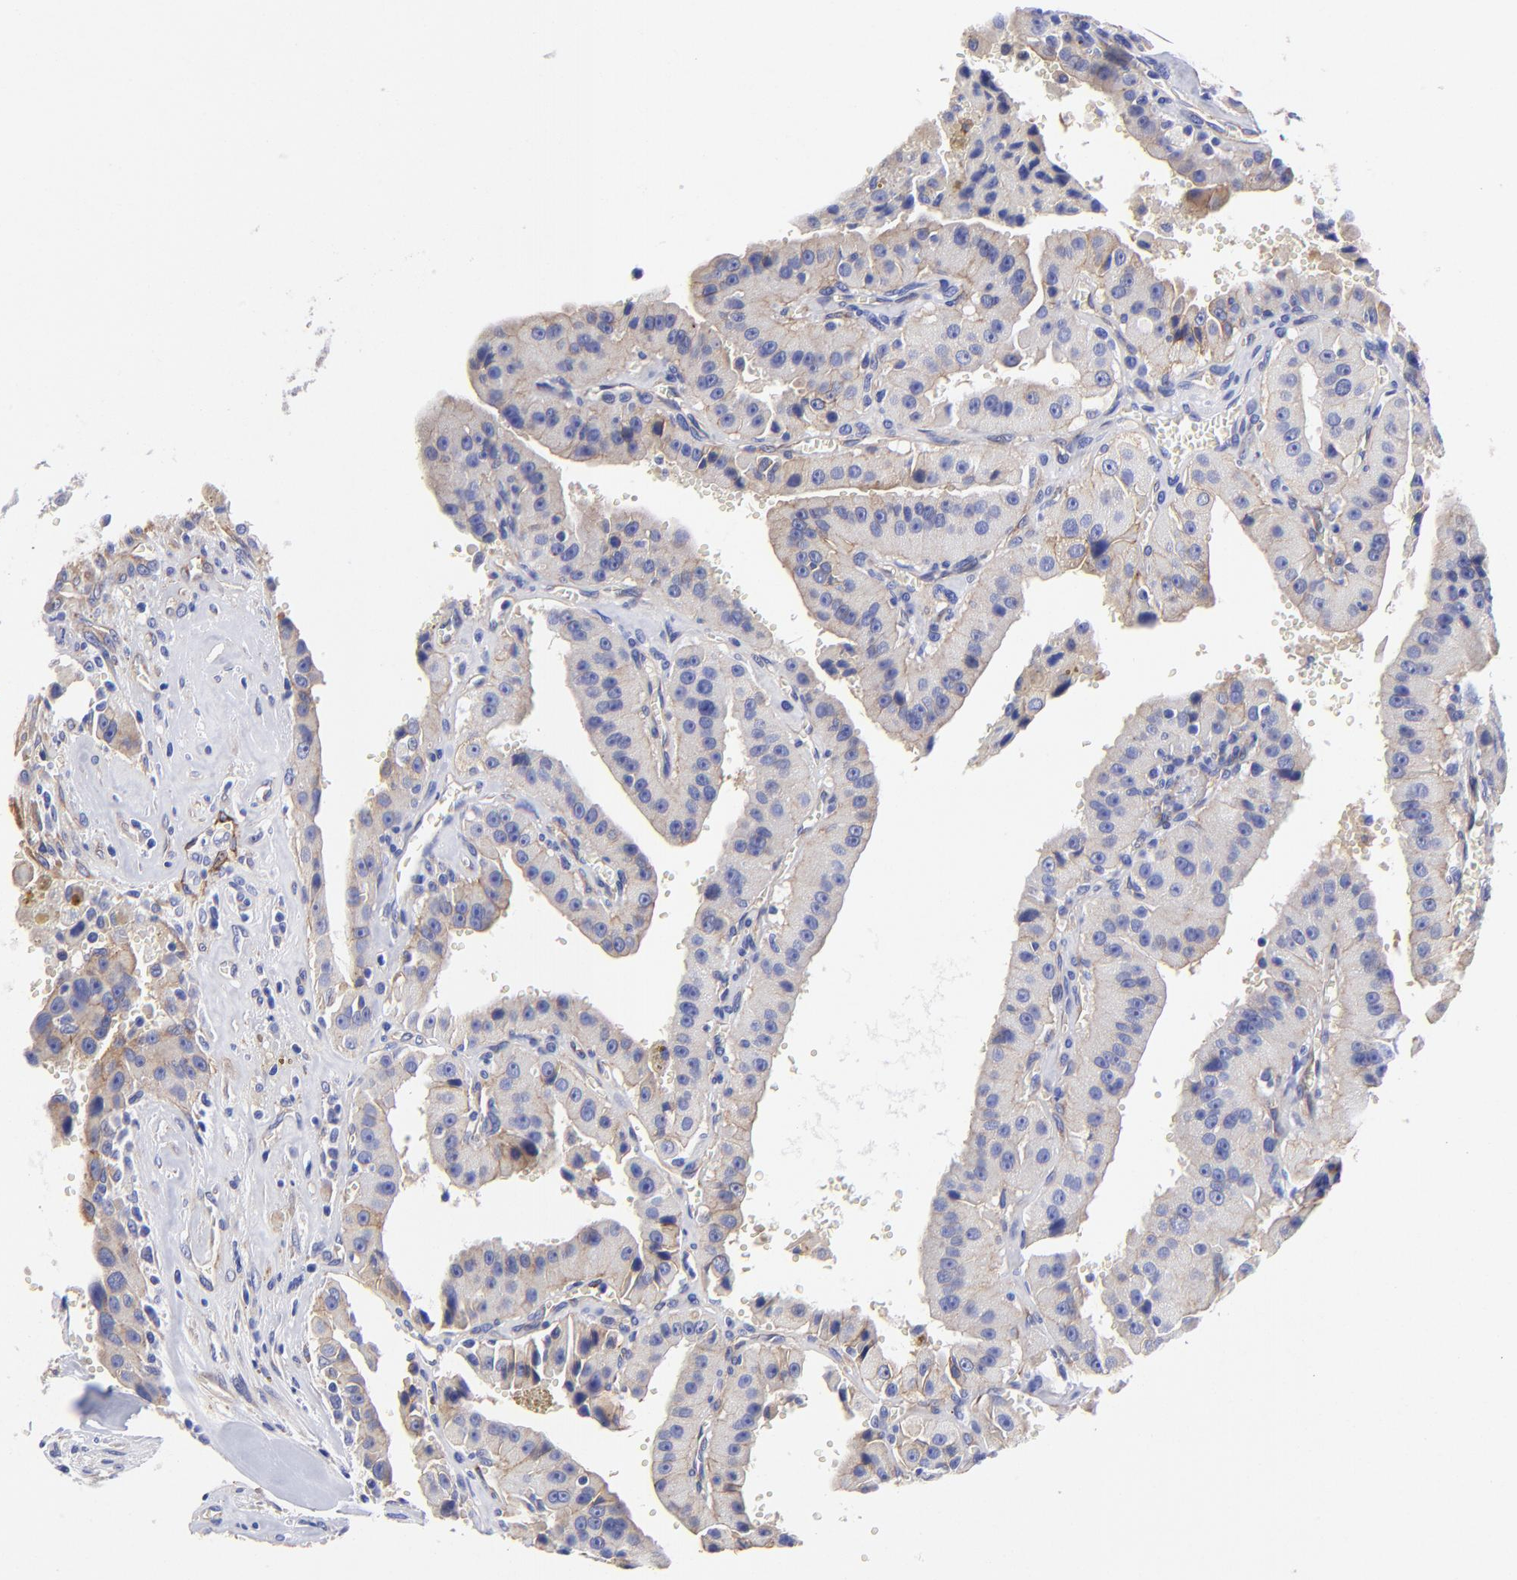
{"staining": {"intensity": "weak", "quantity": "25%-75%", "location": "cytoplasmic/membranous"}, "tissue": "thyroid cancer", "cell_type": "Tumor cells", "image_type": "cancer", "snomed": [{"axis": "morphology", "description": "Carcinoma, NOS"}, {"axis": "topography", "description": "Thyroid gland"}], "caption": "A photomicrograph of human carcinoma (thyroid) stained for a protein displays weak cytoplasmic/membranous brown staining in tumor cells. Ihc stains the protein in brown and the nuclei are stained blue.", "gene": "PPFIBP1", "patient": {"sex": "male", "age": 76}}